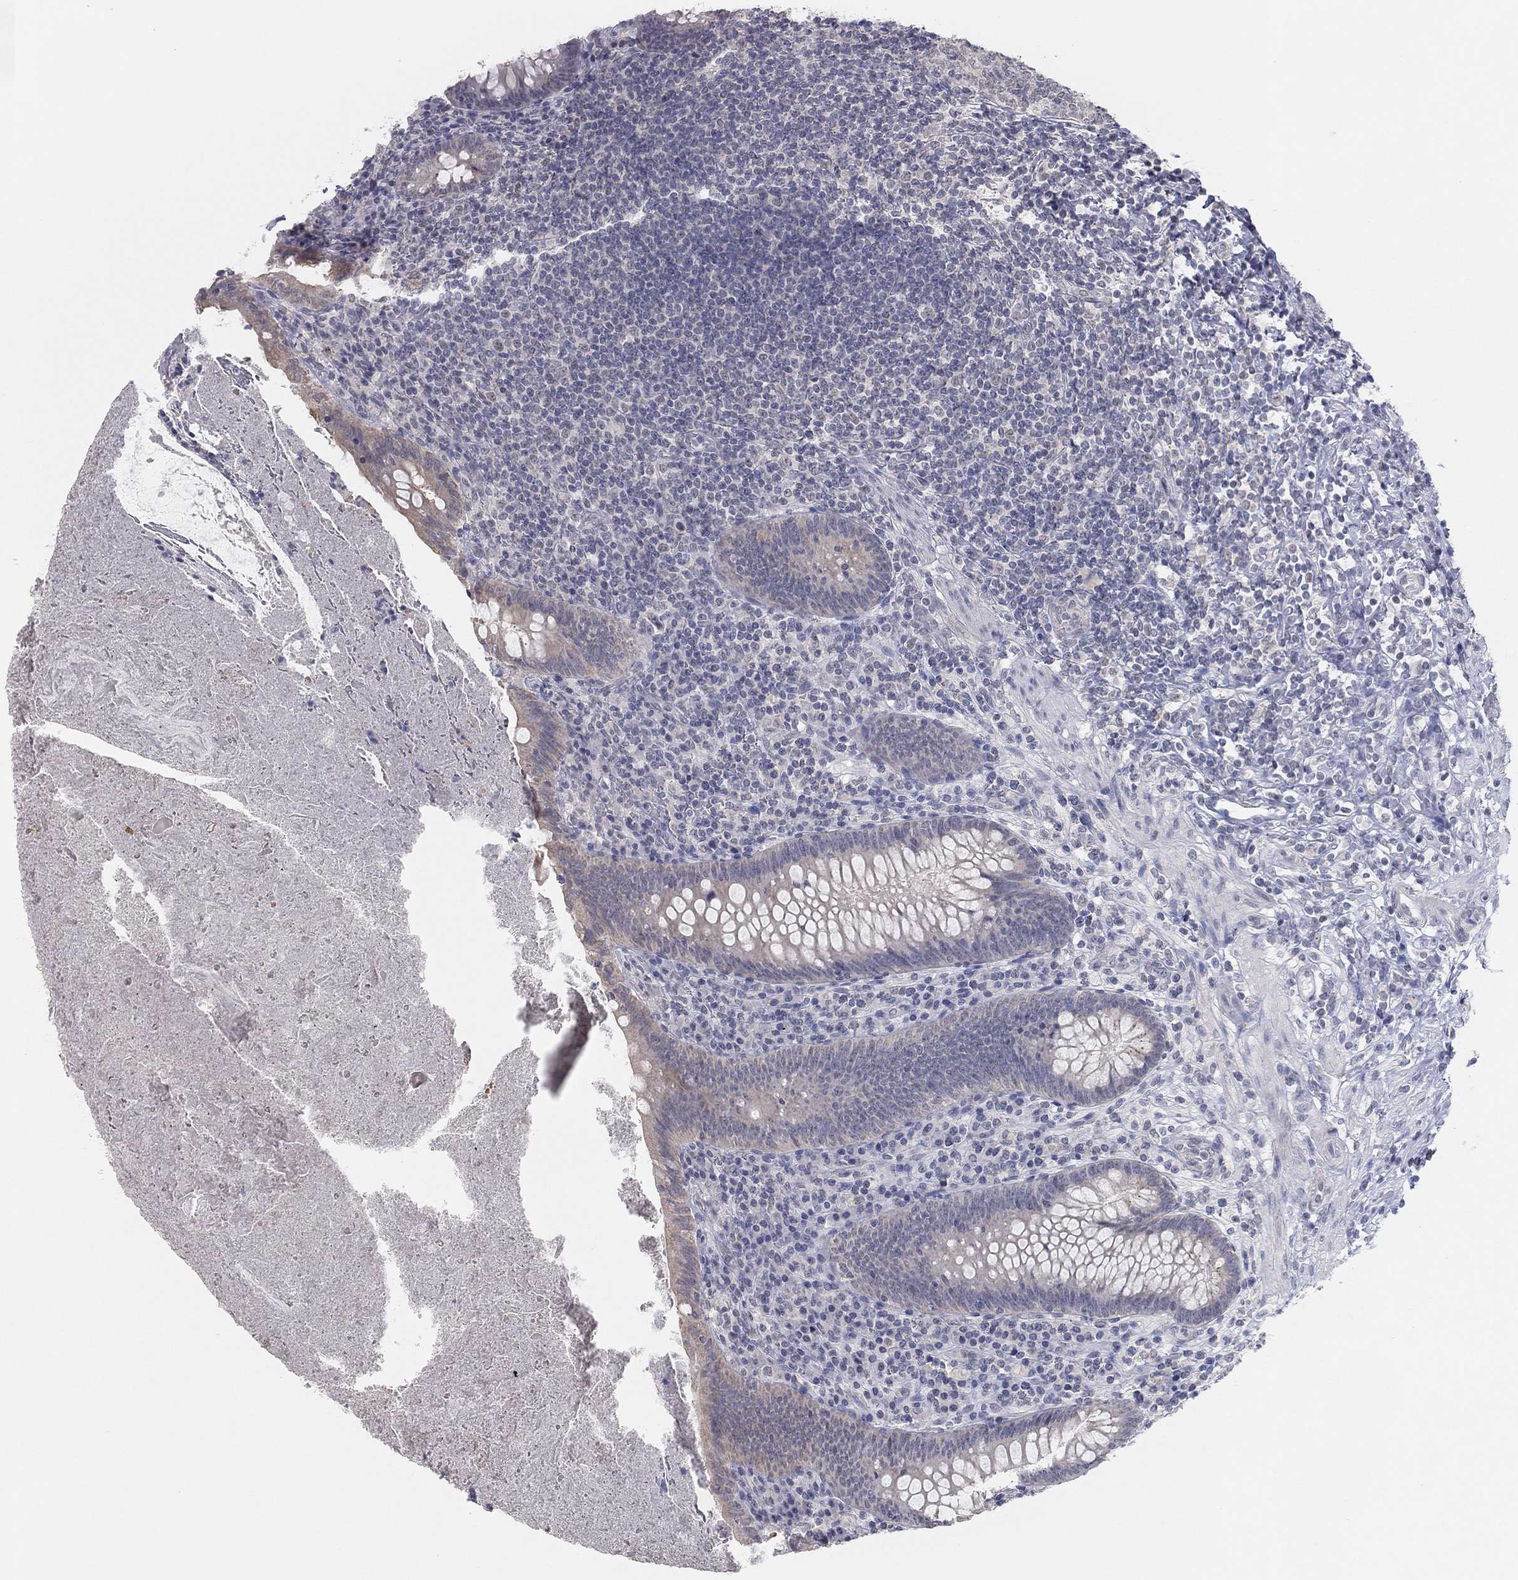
{"staining": {"intensity": "weak", "quantity": "25%-75%", "location": "cytoplasmic/membranous"}, "tissue": "appendix", "cell_type": "Glandular cells", "image_type": "normal", "snomed": [{"axis": "morphology", "description": "Normal tissue, NOS"}, {"axis": "topography", "description": "Appendix"}], "caption": "Protein staining of unremarkable appendix exhibits weak cytoplasmic/membranous staining in about 25%-75% of glandular cells. (Stains: DAB (3,3'-diaminobenzidine) in brown, nuclei in blue, Microscopy: brightfield microscopy at high magnification).", "gene": "SLC22A2", "patient": {"sex": "male", "age": 47}}